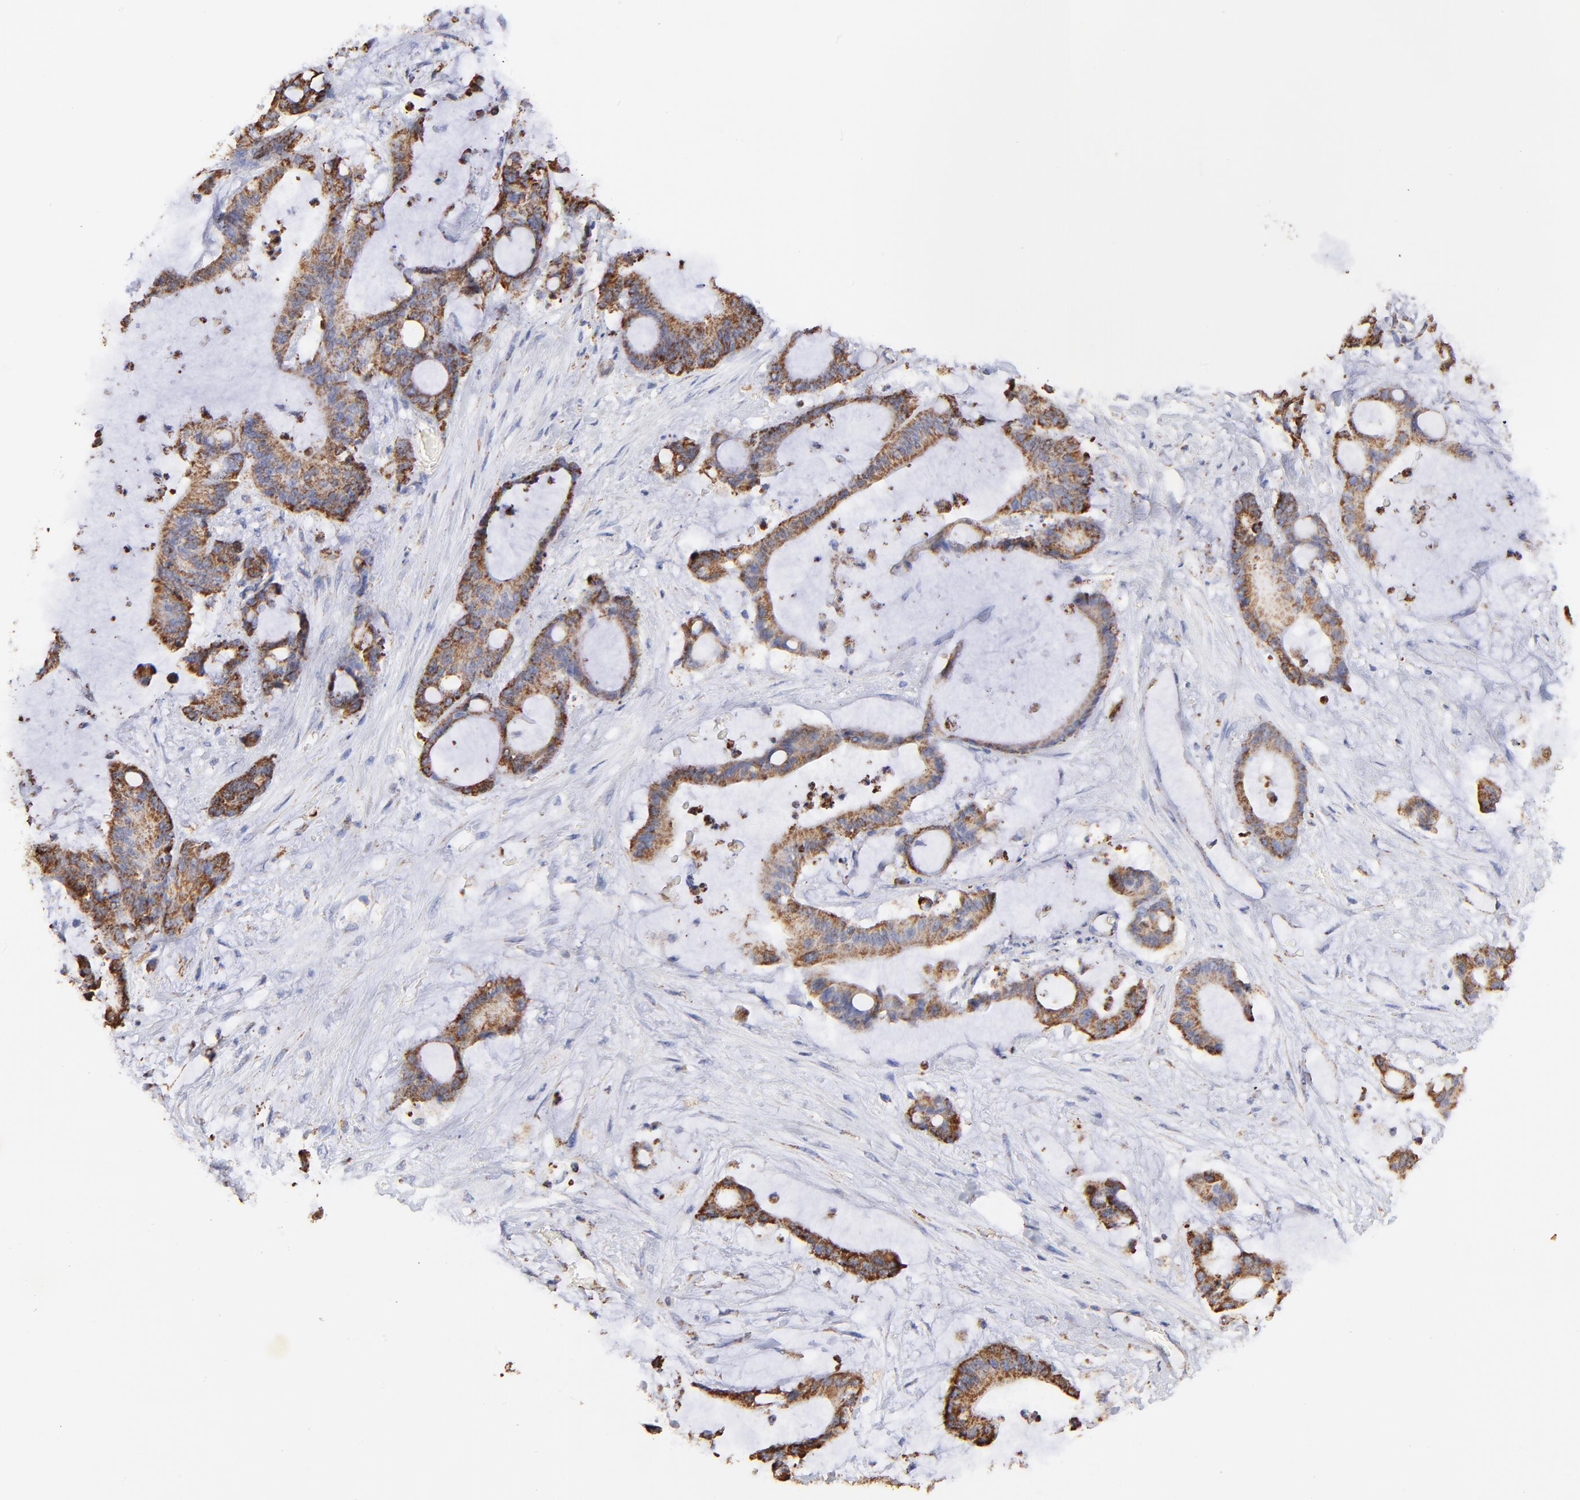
{"staining": {"intensity": "moderate", "quantity": ">75%", "location": "cytoplasmic/membranous"}, "tissue": "liver cancer", "cell_type": "Tumor cells", "image_type": "cancer", "snomed": [{"axis": "morphology", "description": "Cholangiocarcinoma"}, {"axis": "topography", "description": "Liver"}], "caption": "The micrograph displays immunohistochemical staining of liver cancer. There is moderate cytoplasmic/membranous expression is seen in approximately >75% of tumor cells. (IHC, brightfield microscopy, high magnification).", "gene": "COX4I1", "patient": {"sex": "female", "age": 73}}